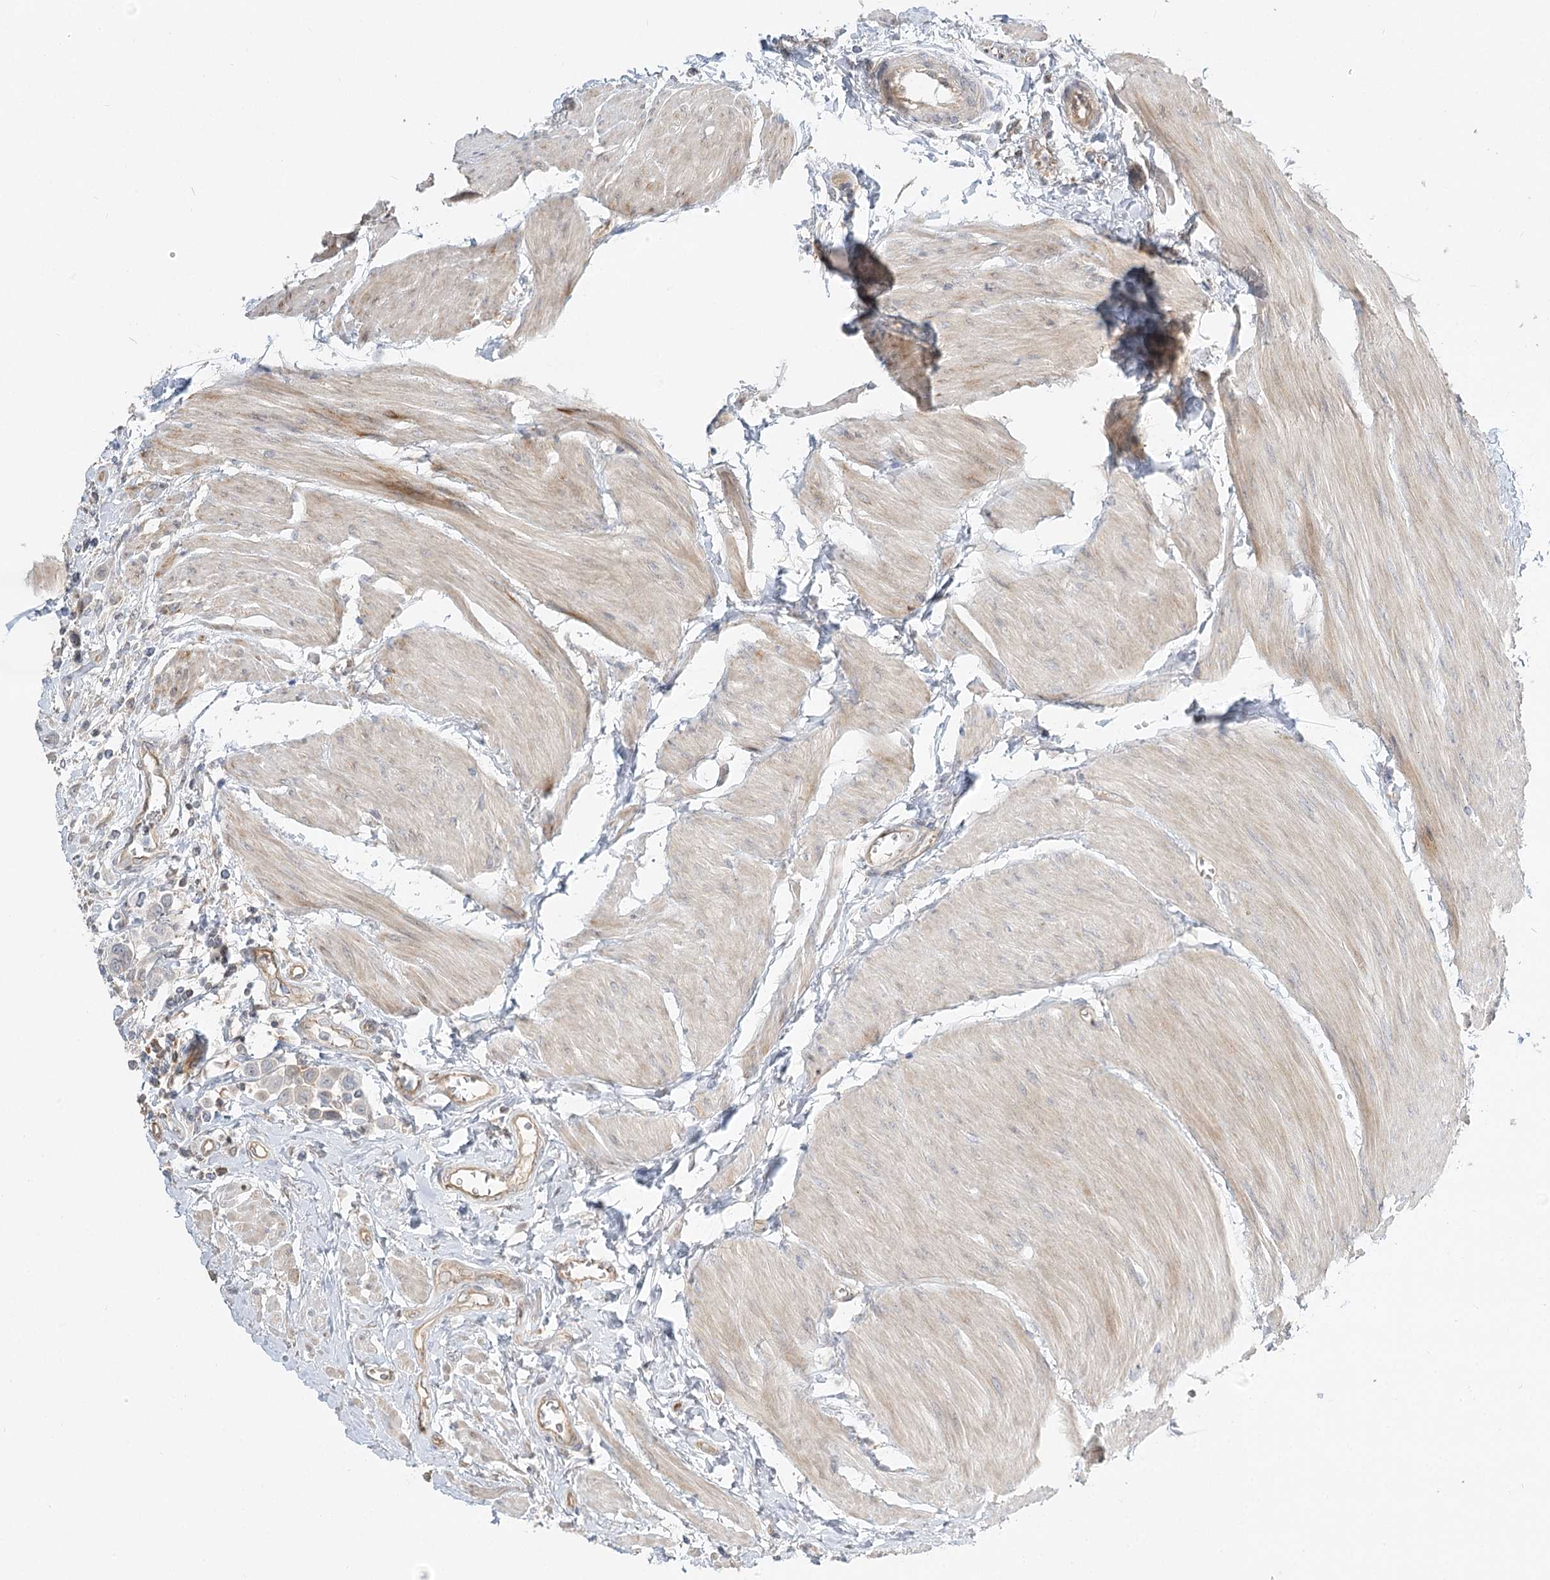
{"staining": {"intensity": "negative", "quantity": "none", "location": "none"}, "tissue": "urothelial cancer", "cell_type": "Tumor cells", "image_type": "cancer", "snomed": [{"axis": "morphology", "description": "Urothelial carcinoma, High grade"}, {"axis": "topography", "description": "Urinary bladder"}], "caption": "This is an immunohistochemistry (IHC) histopathology image of high-grade urothelial carcinoma. There is no staining in tumor cells.", "gene": "GUCY2C", "patient": {"sex": "male", "age": 50}}